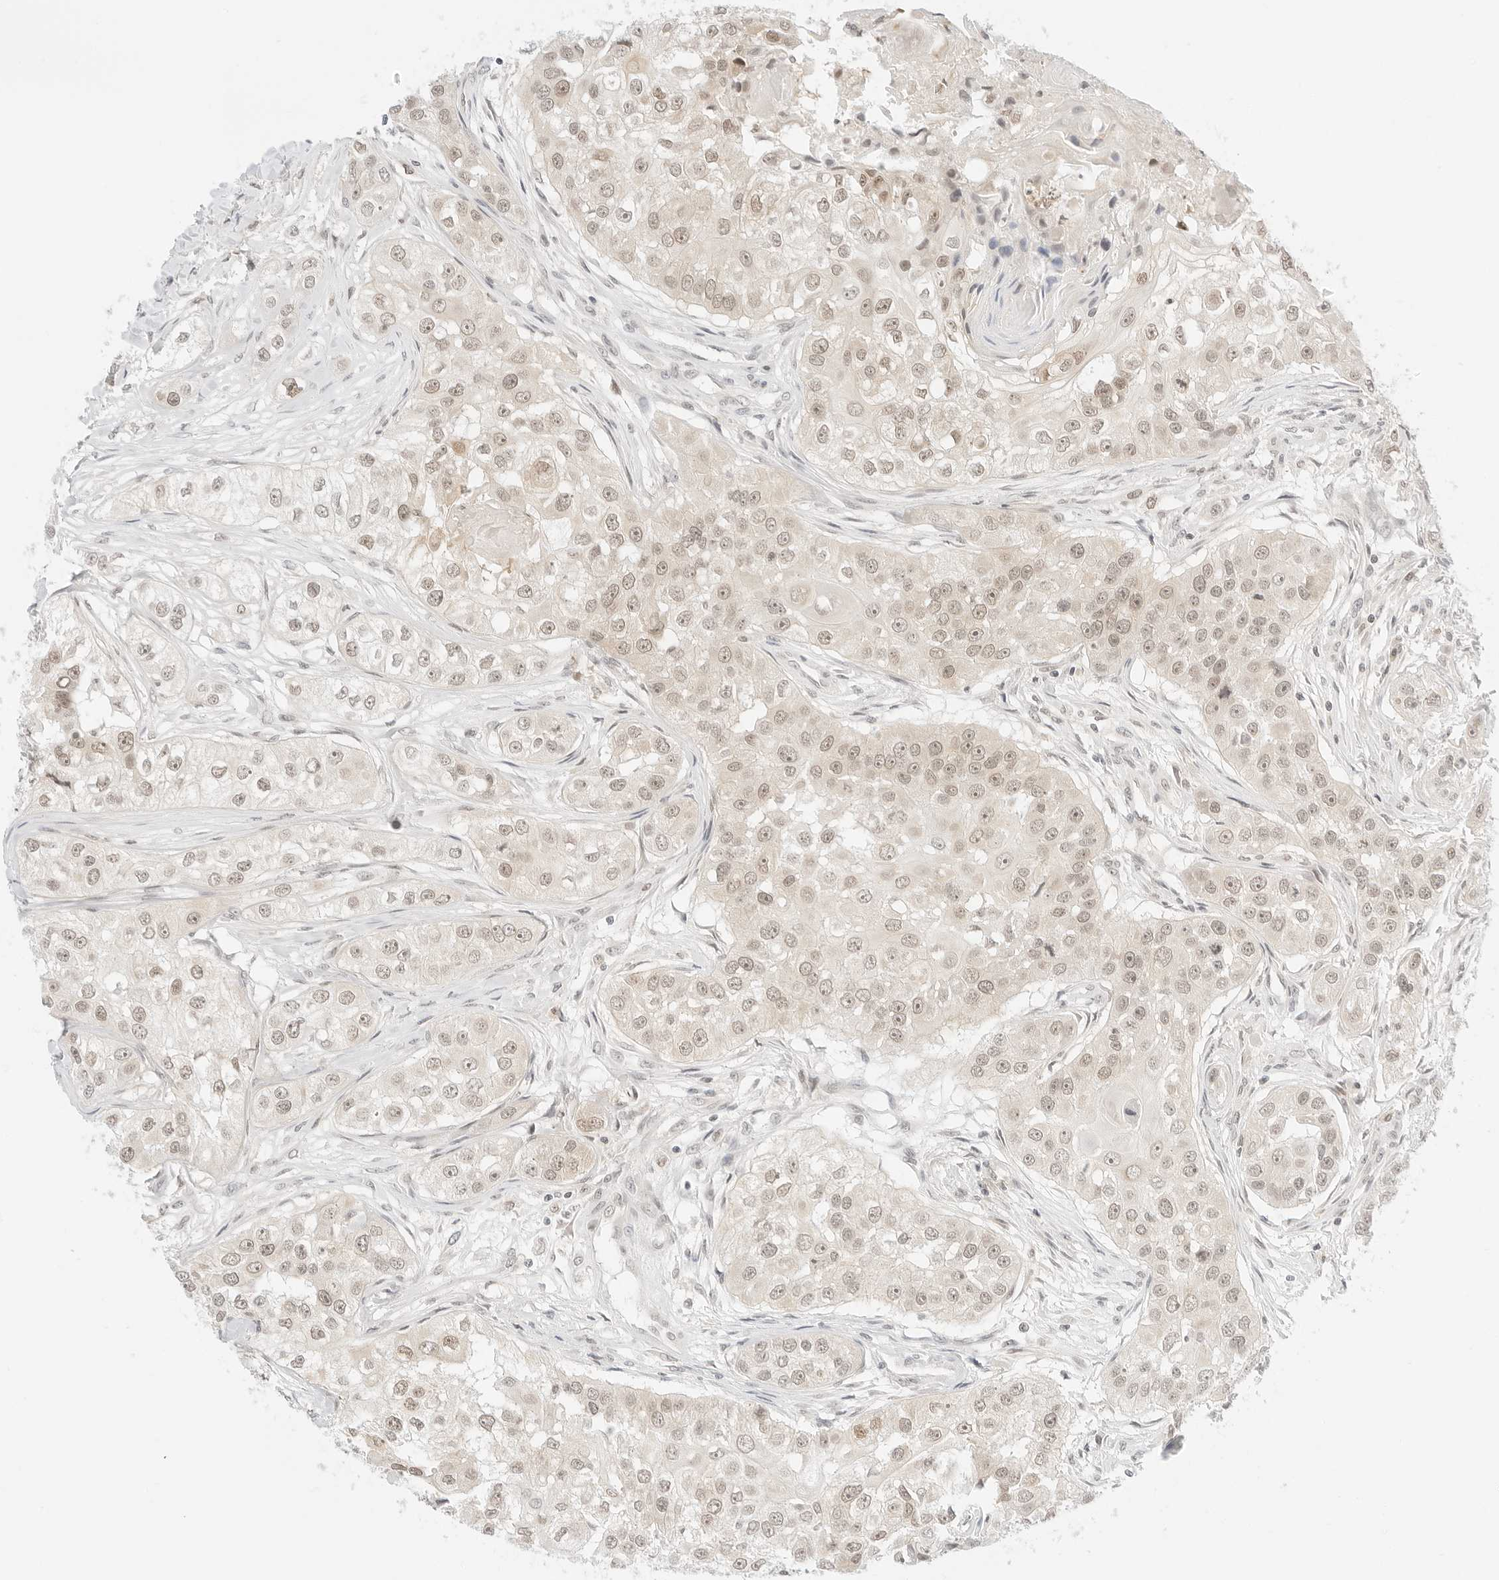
{"staining": {"intensity": "weak", "quantity": ">75%", "location": "nuclear"}, "tissue": "head and neck cancer", "cell_type": "Tumor cells", "image_type": "cancer", "snomed": [{"axis": "morphology", "description": "Normal tissue, NOS"}, {"axis": "morphology", "description": "Squamous cell carcinoma, NOS"}, {"axis": "topography", "description": "Skeletal muscle"}, {"axis": "topography", "description": "Head-Neck"}], "caption": "This photomicrograph exhibits immunohistochemistry (IHC) staining of human head and neck cancer (squamous cell carcinoma), with low weak nuclear positivity in approximately >75% of tumor cells.", "gene": "POLR3C", "patient": {"sex": "male", "age": 51}}